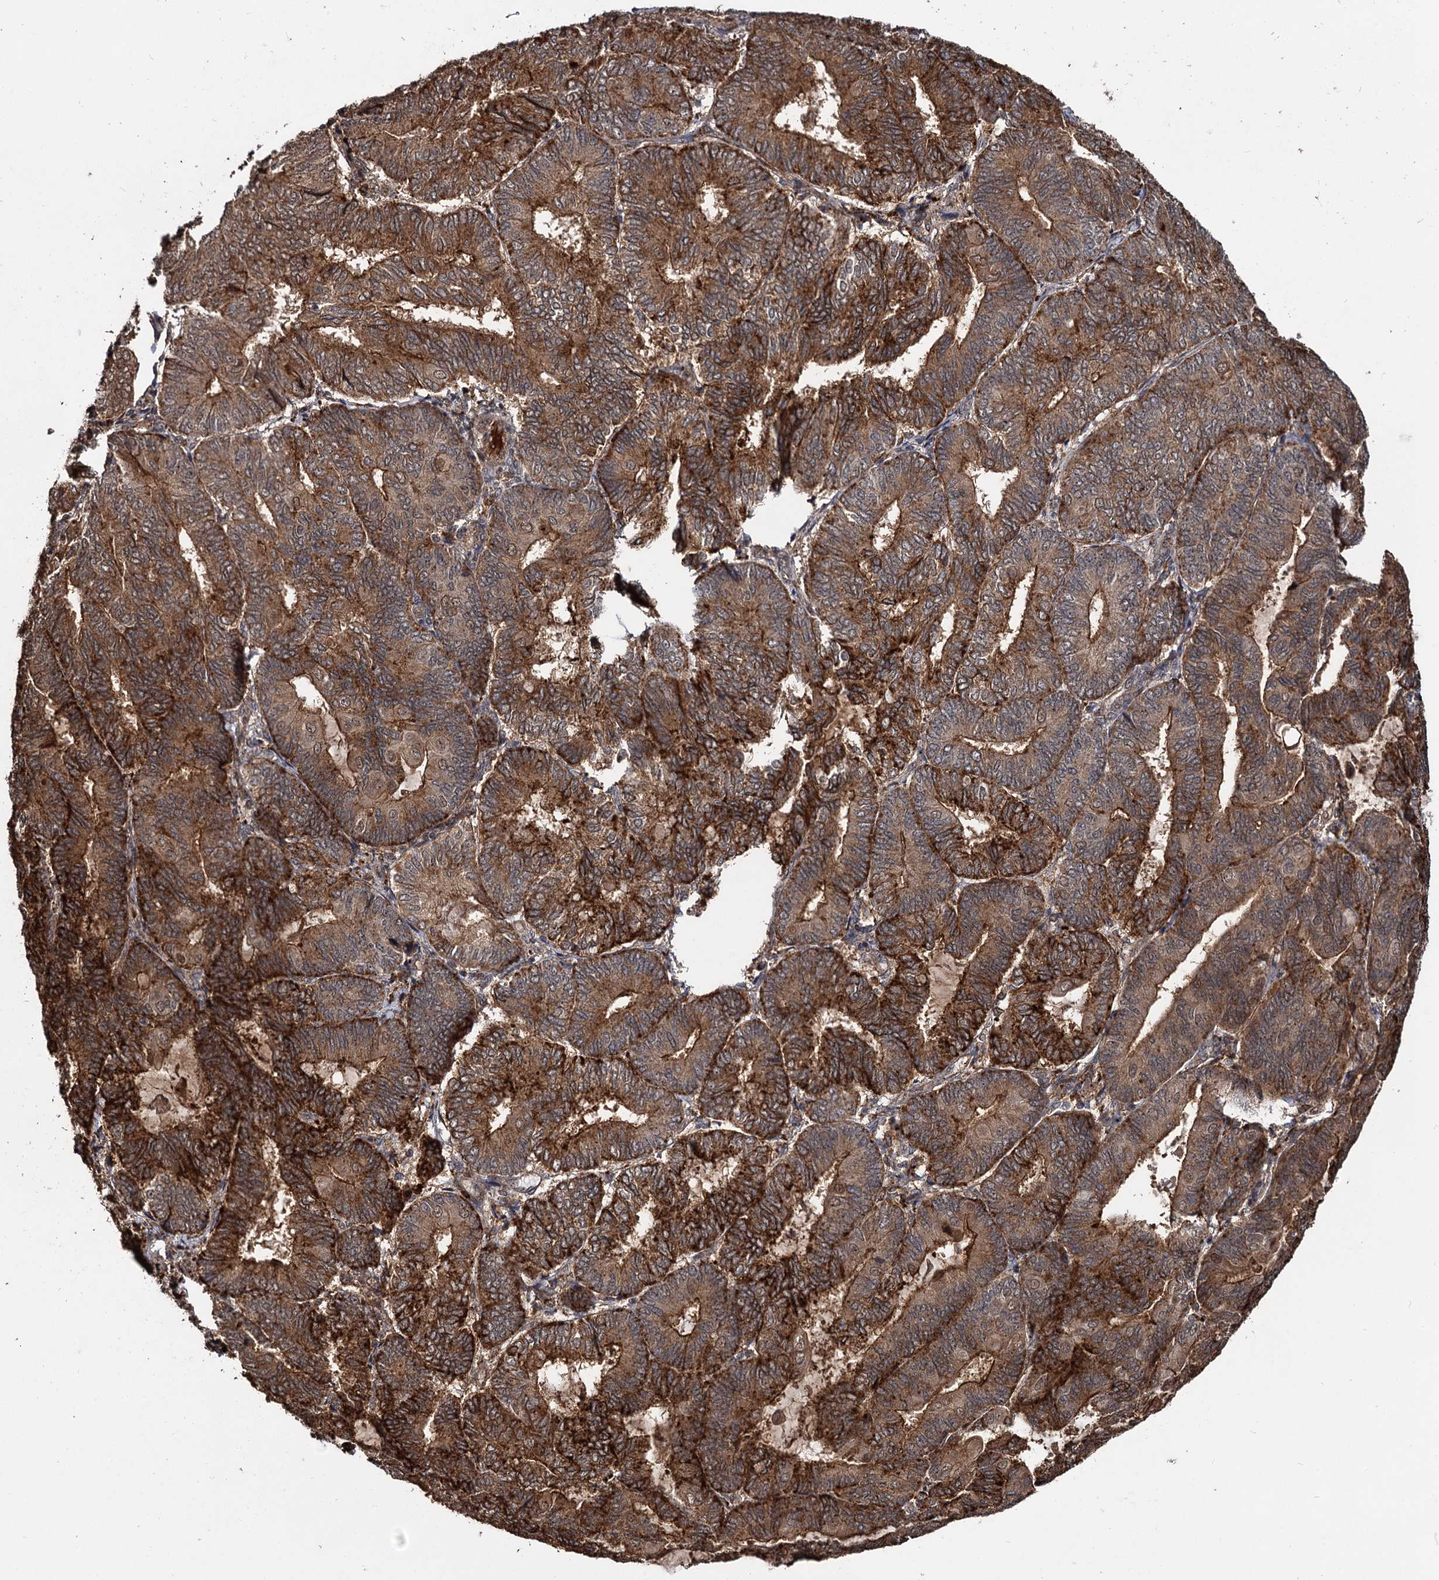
{"staining": {"intensity": "strong", "quantity": "25%-75%", "location": "cytoplasmic/membranous"}, "tissue": "endometrial cancer", "cell_type": "Tumor cells", "image_type": "cancer", "snomed": [{"axis": "morphology", "description": "Adenocarcinoma, NOS"}, {"axis": "topography", "description": "Endometrium"}], "caption": "Immunohistochemistry (IHC) staining of endometrial cancer, which reveals high levels of strong cytoplasmic/membranous expression in approximately 25%-75% of tumor cells indicating strong cytoplasmic/membranous protein expression. The staining was performed using DAB (brown) for protein detection and nuclei were counterstained in hematoxylin (blue).", "gene": "CEP192", "patient": {"sex": "female", "age": 81}}